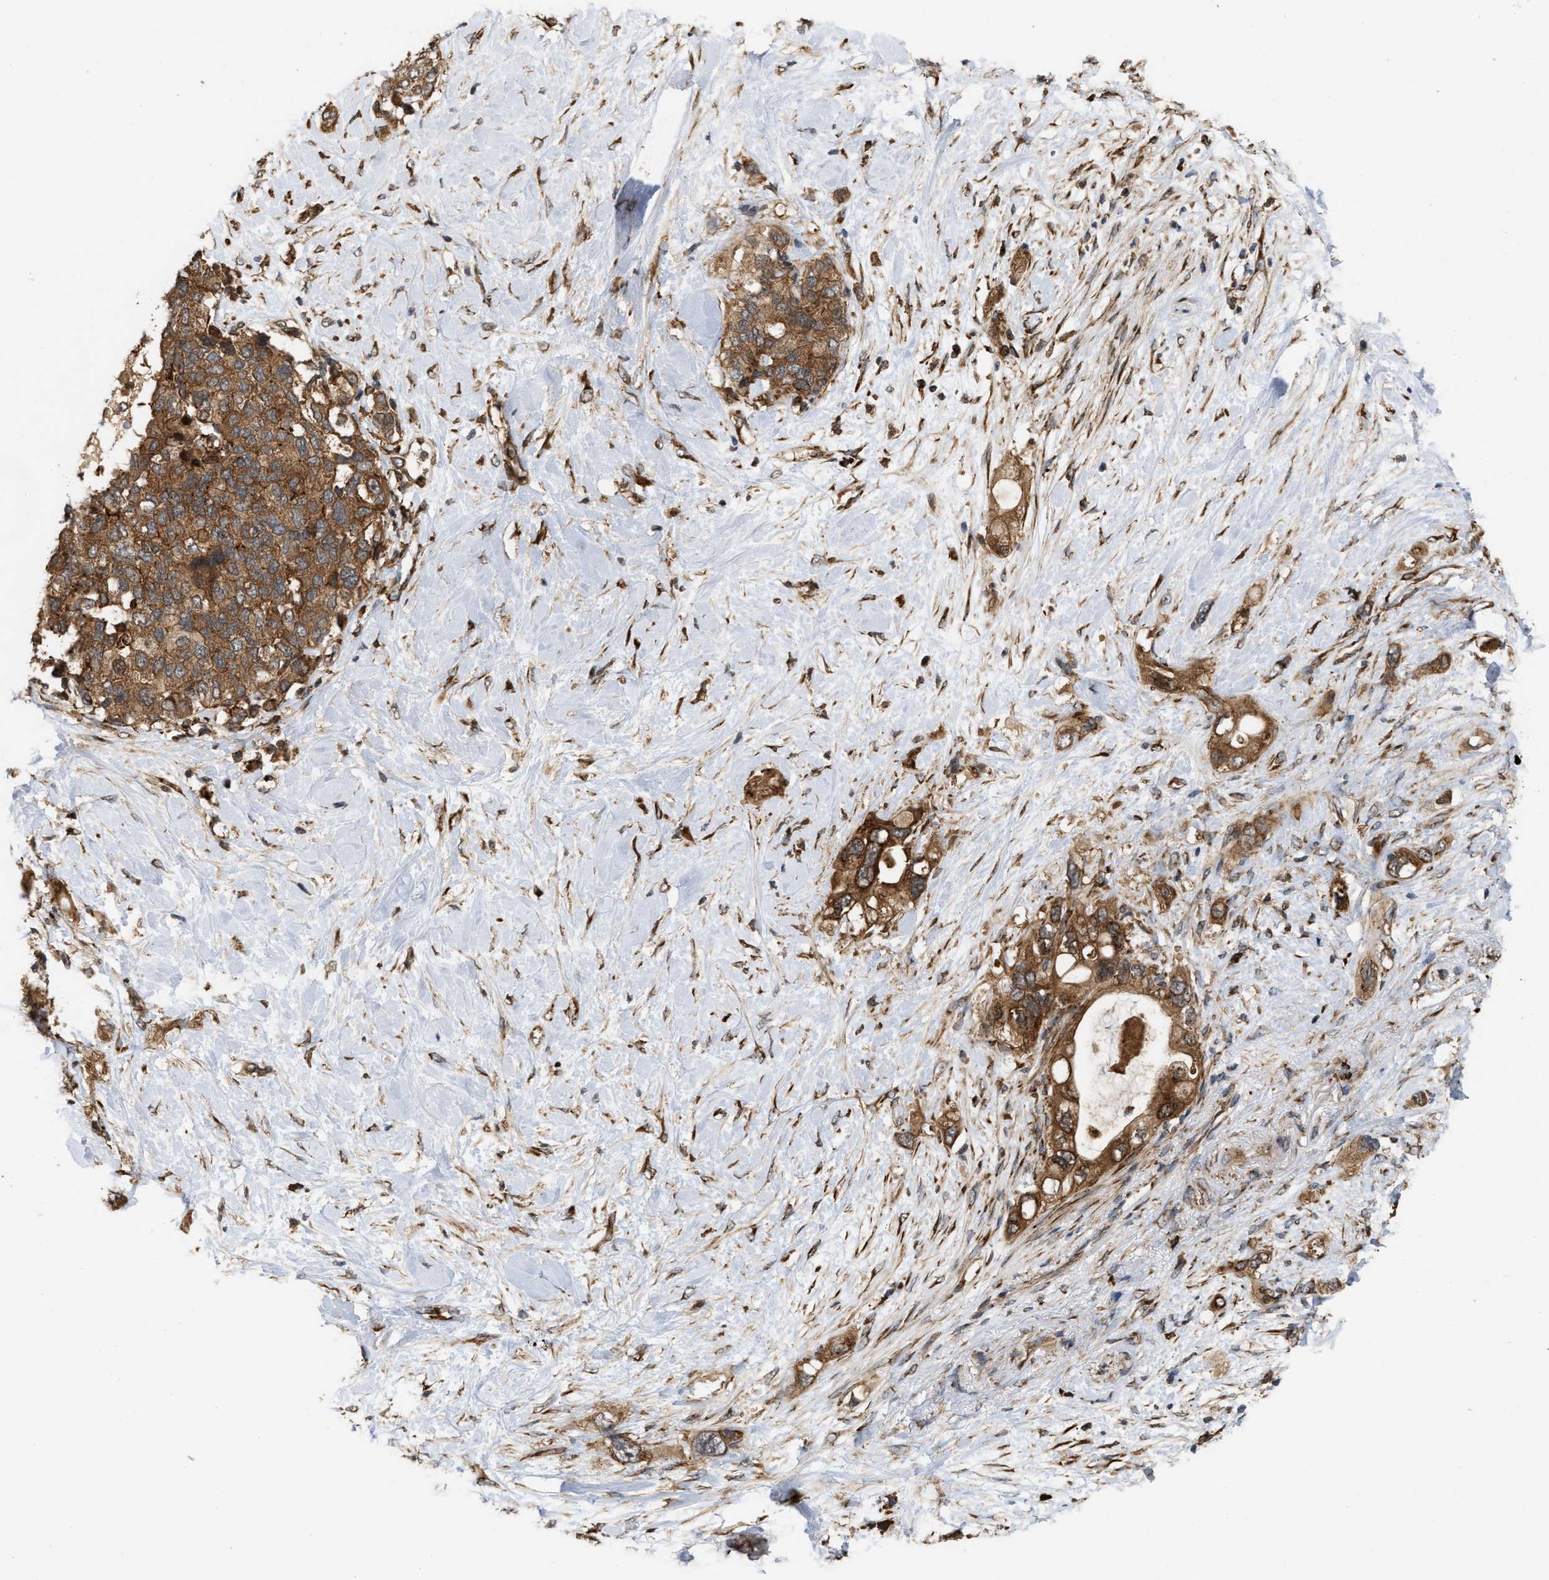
{"staining": {"intensity": "strong", "quantity": ">75%", "location": "cytoplasmic/membranous"}, "tissue": "pancreatic cancer", "cell_type": "Tumor cells", "image_type": "cancer", "snomed": [{"axis": "morphology", "description": "Adenocarcinoma, NOS"}, {"axis": "topography", "description": "Pancreas"}], "caption": "The photomicrograph exhibits a brown stain indicating the presence of a protein in the cytoplasmic/membranous of tumor cells in pancreatic cancer (adenocarcinoma).", "gene": "IQCE", "patient": {"sex": "female", "age": 56}}